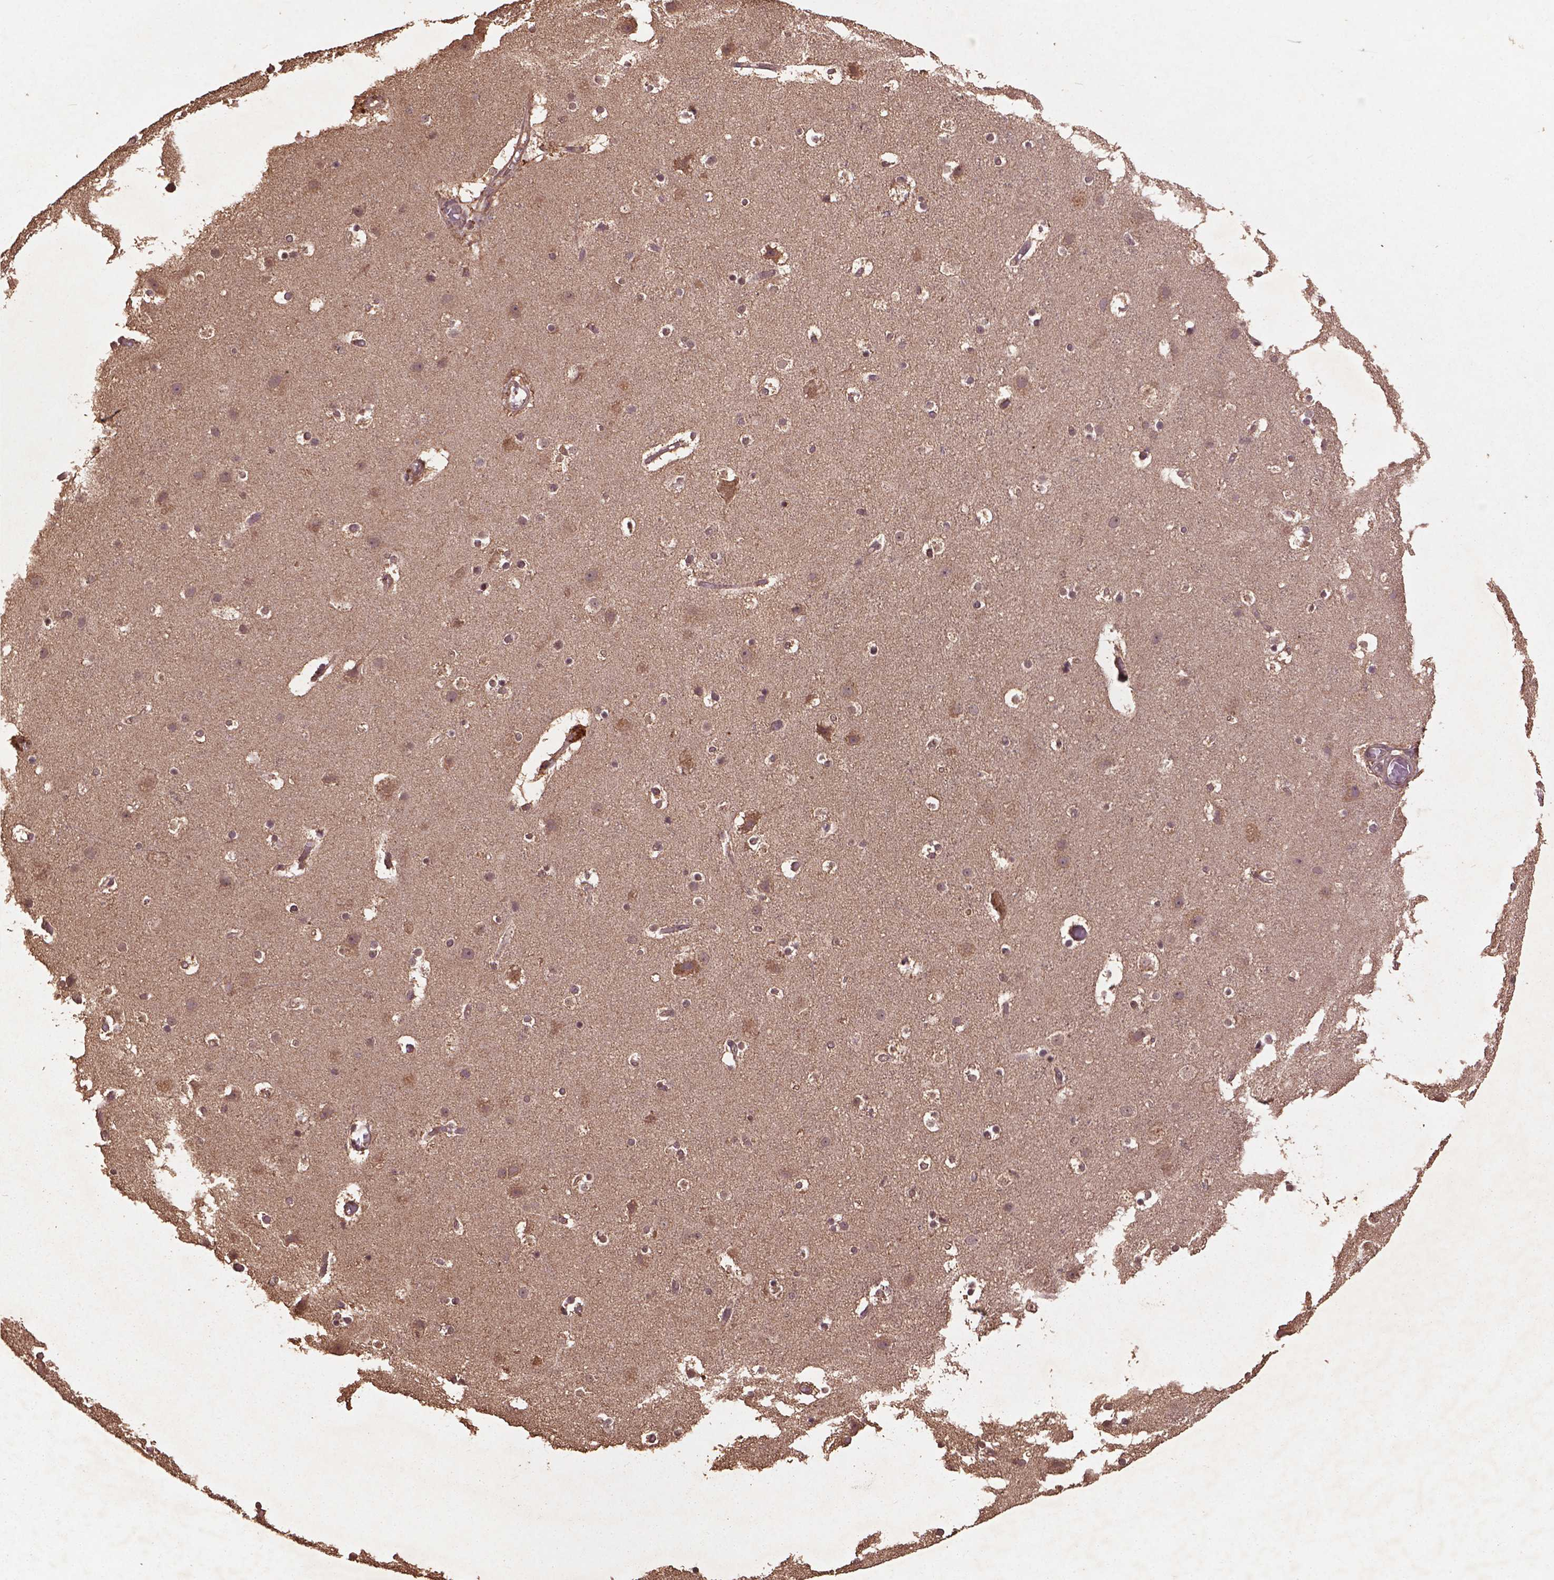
{"staining": {"intensity": "moderate", "quantity": ">75%", "location": "cytoplasmic/membranous,nuclear"}, "tissue": "cerebral cortex", "cell_type": "Endothelial cells", "image_type": "normal", "snomed": [{"axis": "morphology", "description": "Normal tissue, NOS"}, {"axis": "topography", "description": "Cerebral cortex"}], "caption": "High-magnification brightfield microscopy of benign cerebral cortex stained with DAB (3,3'-diaminobenzidine) (brown) and counterstained with hematoxylin (blue). endothelial cells exhibit moderate cytoplasmic/membranous,nuclear expression is seen in about>75% of cells. (DAB IHC with brightfield microscopy, high magnification).", "gene": "BABAM1", "patient": {"sex": "female", "age": 52}}